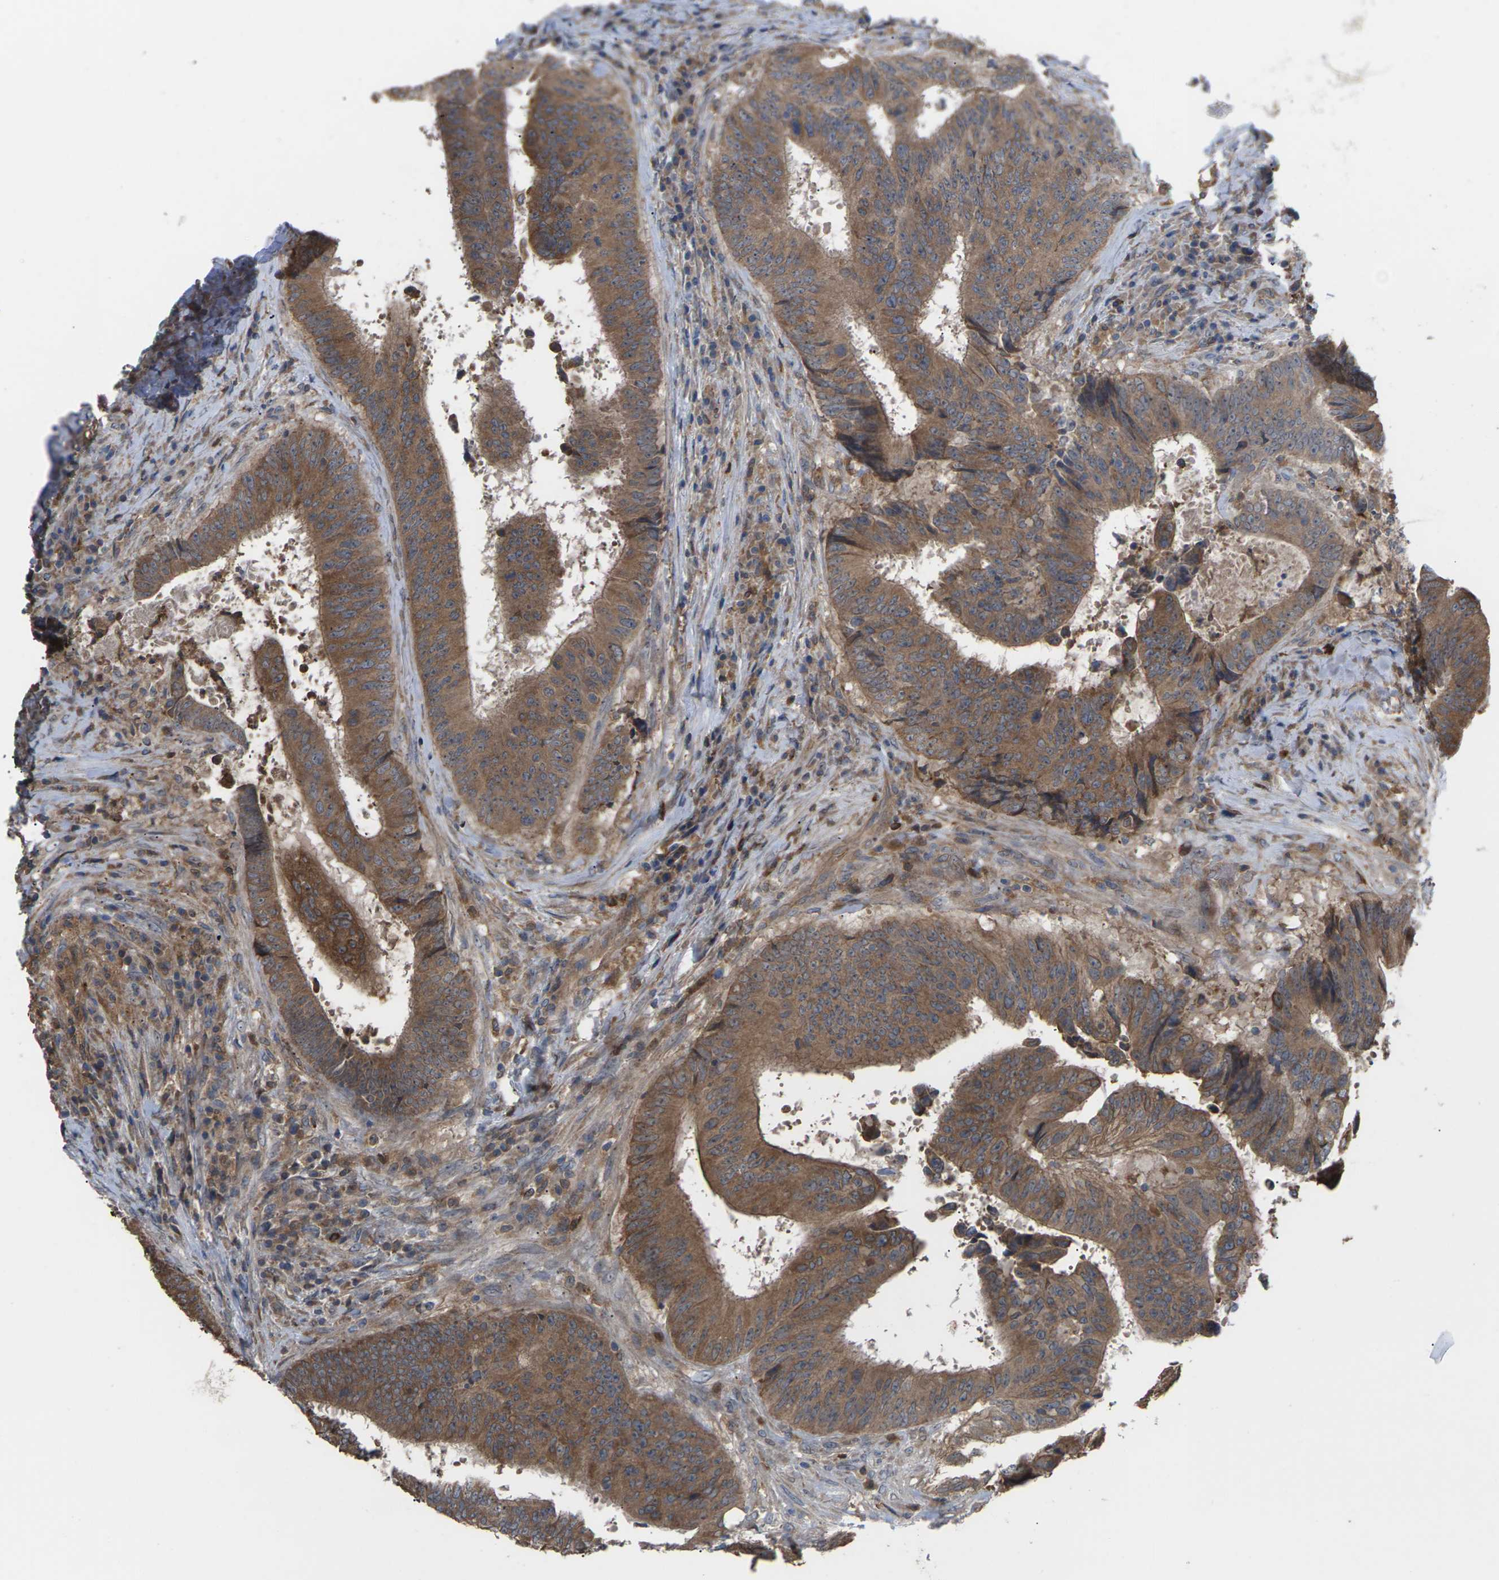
{"staining": {"intensity": "moderate", "quantity": ">75%", "location": "cytoplasmic/membranous"}, "tissue": "colorectal cancer", "cell_type": "Tumor cells", "image_type": "cancer", "snomed": [{"axis": "morphology", "description": "Adenocarcinoma, NOS"}, {"axis": "topography", "description": "Rectum"}], "caption": "A micrograph showing moderate cytoplasmic/membranous positivity in about >75% of tumor cells in colorectal cancer (adenocarcinoma), as visualized by brown immunohistochemical staining.", "gene": "TIAM1", "patient": {"sex": "male", "age": 72}}